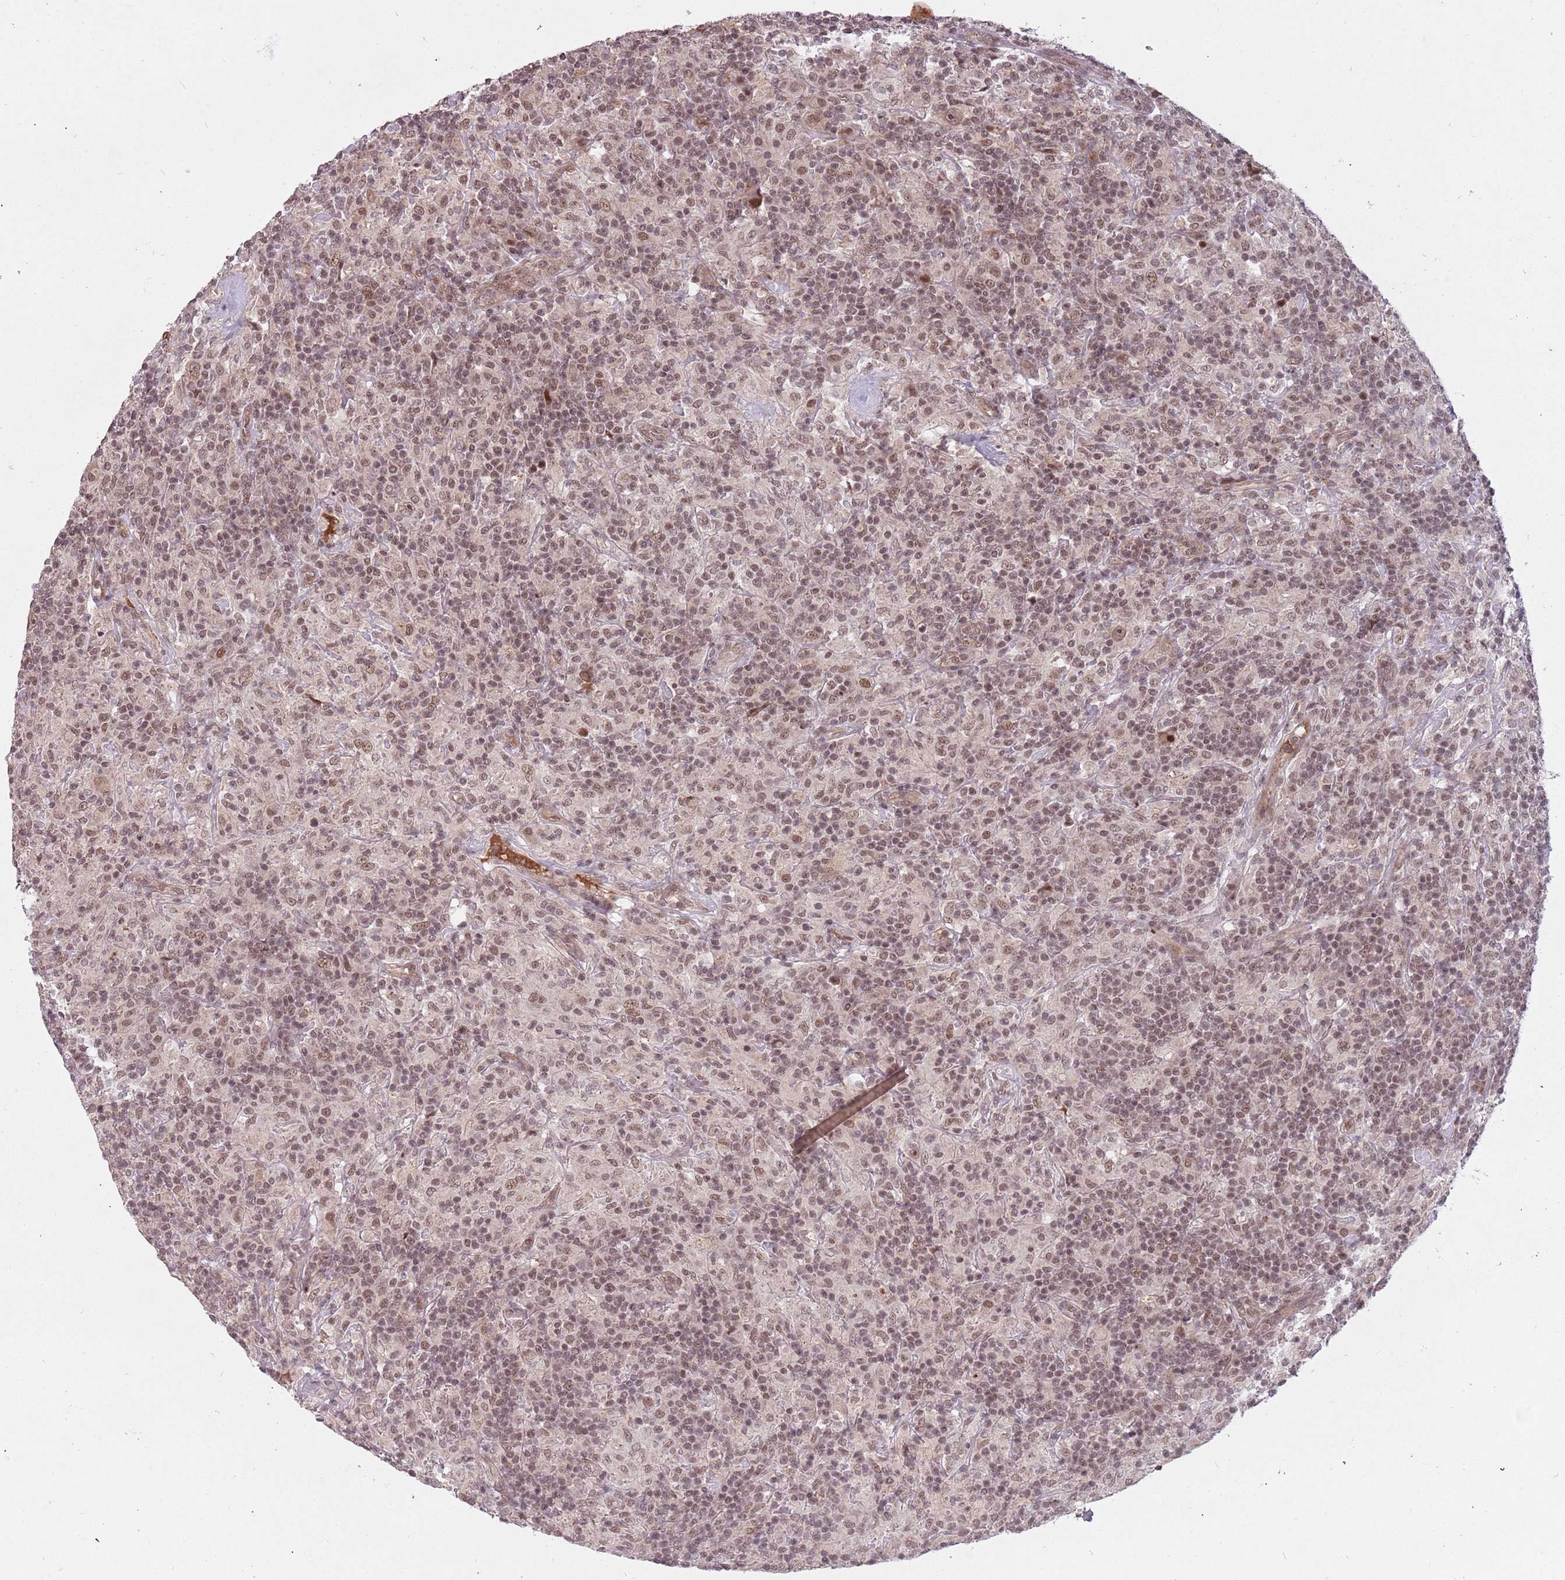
{"staining": {"intensity": "moderate", "quantity": ">75%", "location": "nuclear"}, "tissue": "lymphoma", "cell_type": "Tumor cells", "image_type": "cancer", "snomed": [{"axis": "morphology", "description": "Hodgkin's disease, NOS"}, {"axis": "topography", "description": "Lymph node"}], "caption": "Hodgkin's disease was stained to show a protein in brown. There is medium levels of moderate nuclear positivity in approximately >75% of tumor cells. Nuclei are stained in blue.", "gene": "SUDS3", "patient": {"sex": "male", "age": 70}}